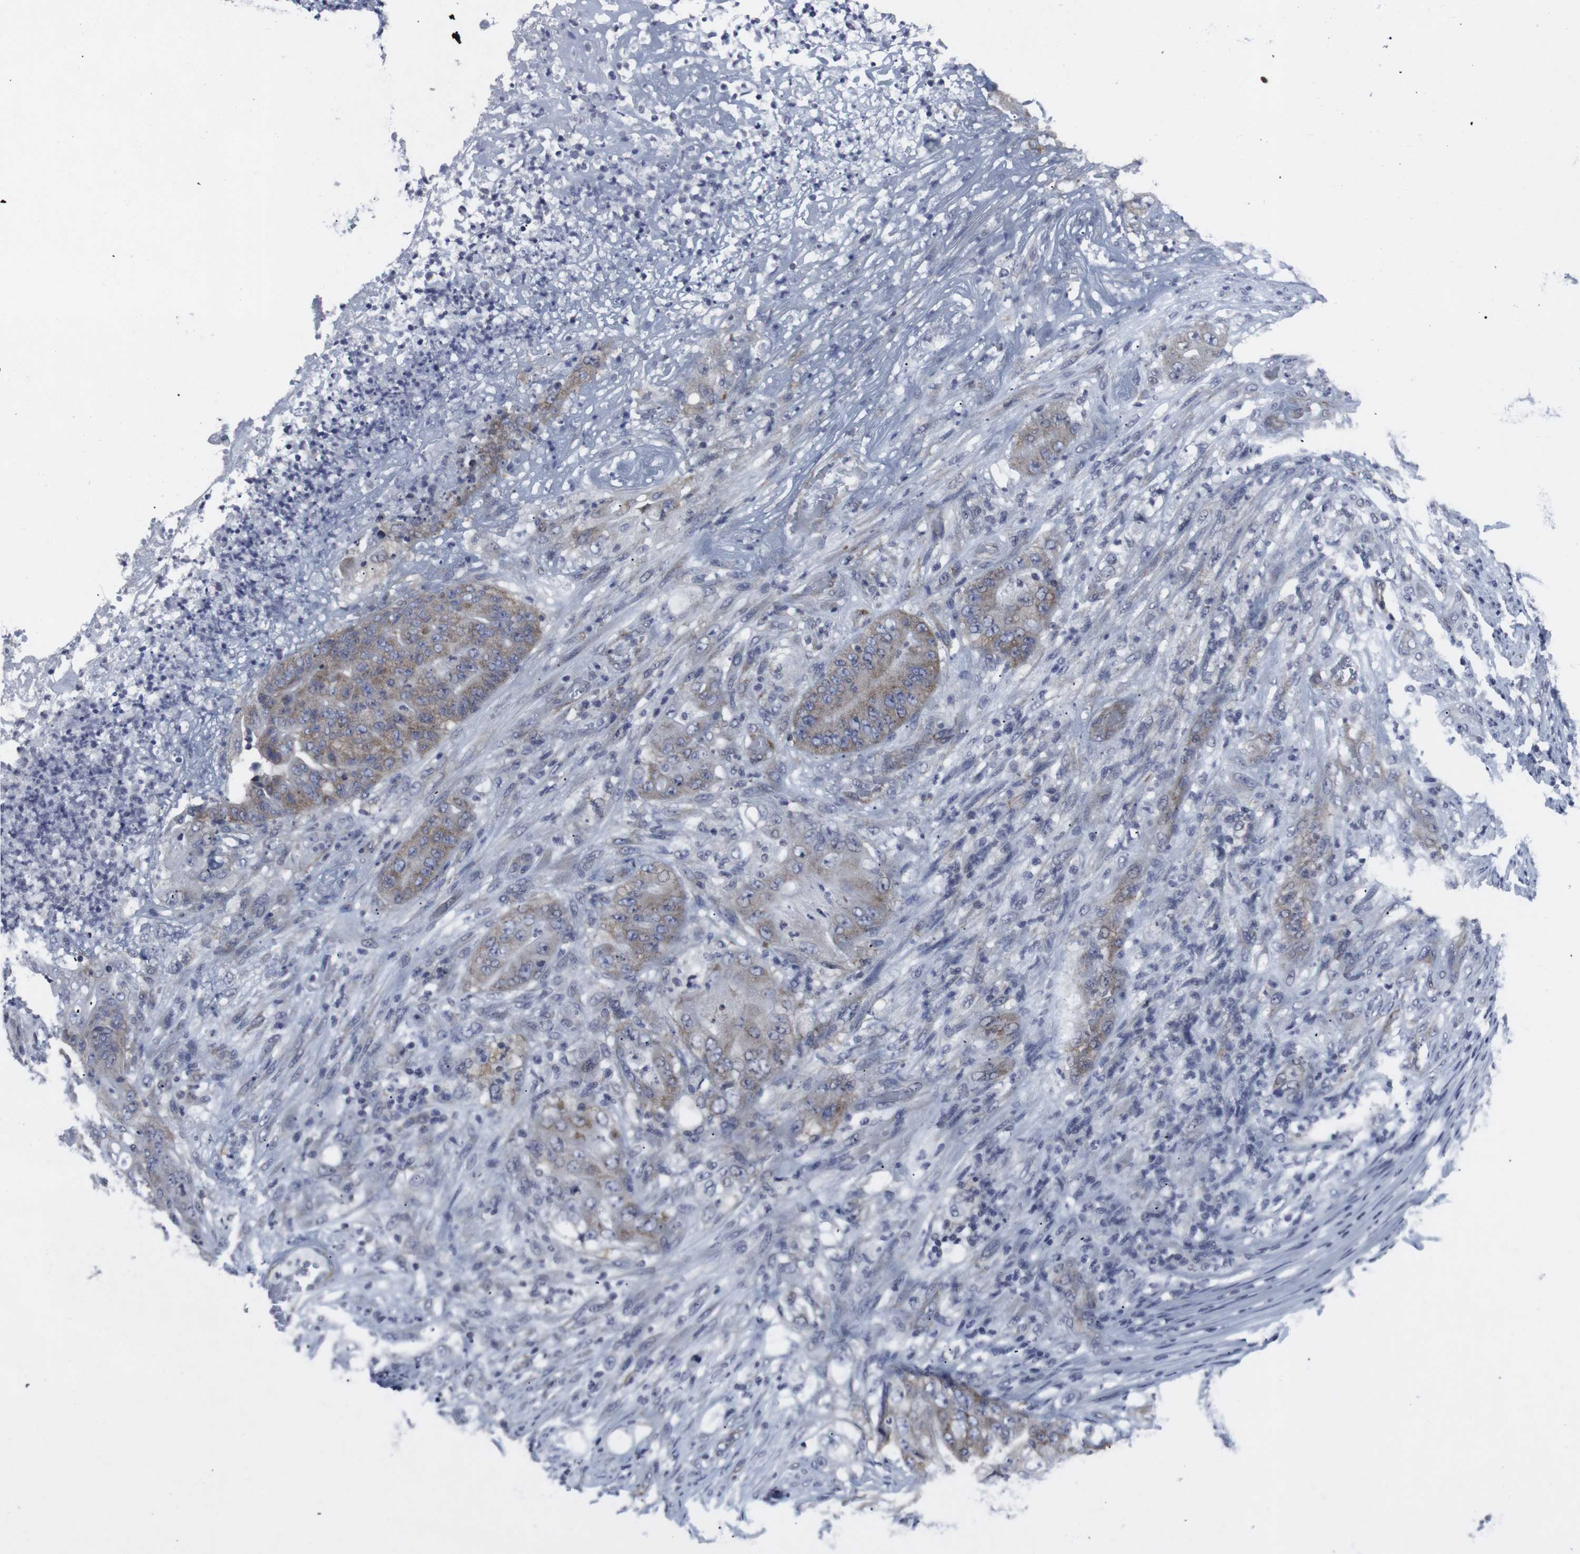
{"staining": {"intensity": "moderate", "quantity": "<25%", "location": "cytoplasmic/membranous"}, "tissue": "stomach cancer", "cell_type": "Tumor cells", "image_type": "cancer", "snomed": [{"axis": "morphology", "description": "Adenocarcinoma, NOS"}, {"axis": "topography", "description": "Stomach"}], "caption": "Immunohistochemistry (IHC) of stomach cancer (adenocarcinoma) displays low levels of moderate cytoplasmic/membranous positivity in approximately <25% of tumor cells.", "gene": "GEMIN2", "patient": {"sex": "female", "age": 73}}